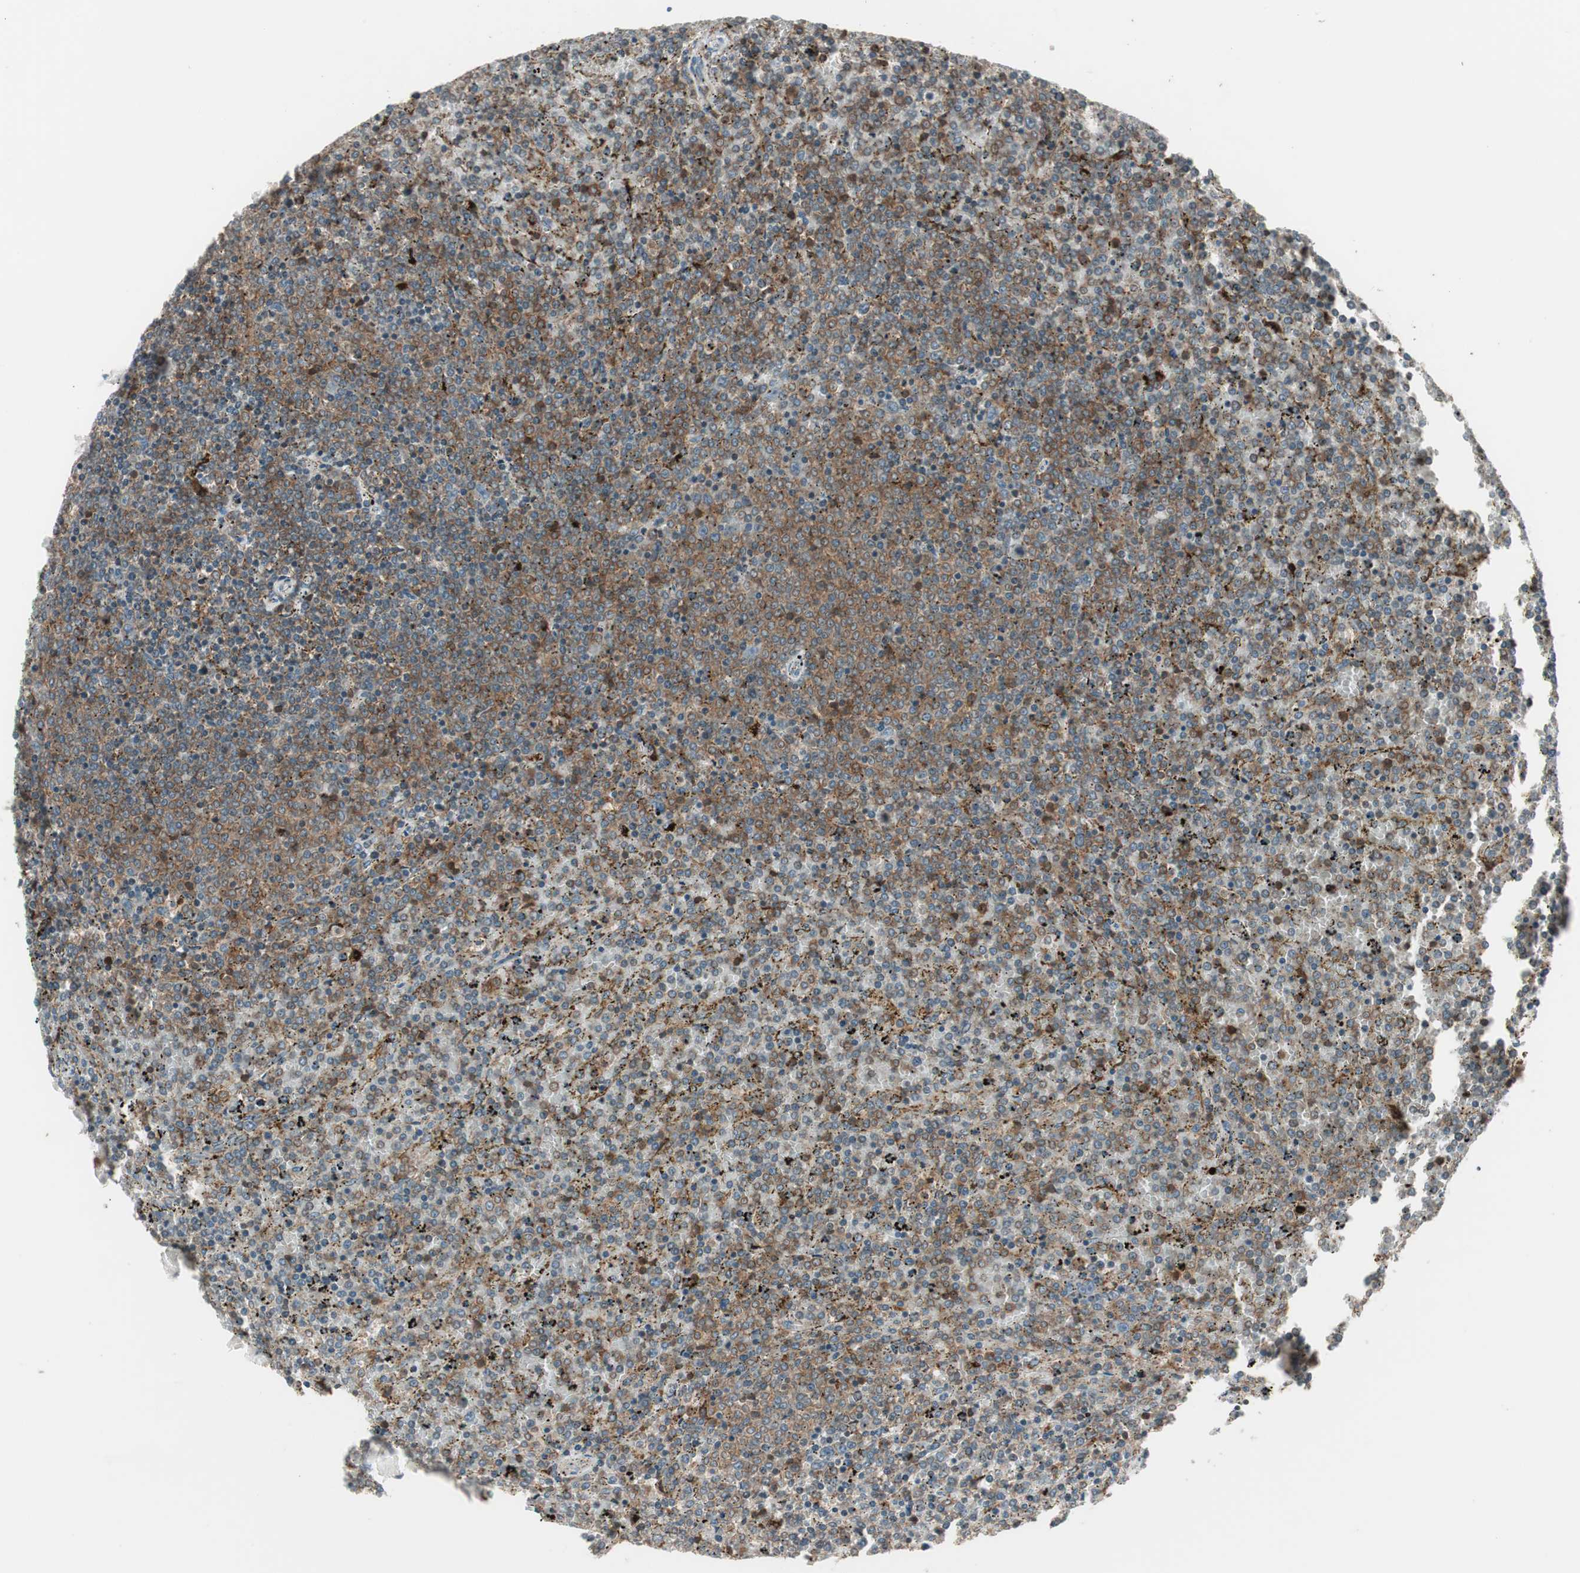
{"staining": {"intensity": "weak", "quantity": "25%-75%", "location": "cytoplasmic/membranous"}, "tissue": "lymphoma", "cell_type": "Tumor cells", "image_type": "cancer", "snomed": [{"axis": "morphology", "description": "Malignant lymphoma, non-Hodgkin's type, Low grade"}, {"axis": "topography", "description": "Spleen"}], "caption": "Weak cytoplasmic/membranous protein positivity is present in about 25%-75% of tumor cells in low-grade malignant lymphoma, non-Hodgkin's type.", "gene": "SFRP1", "patient": {"sex": "female", "age": 77}}